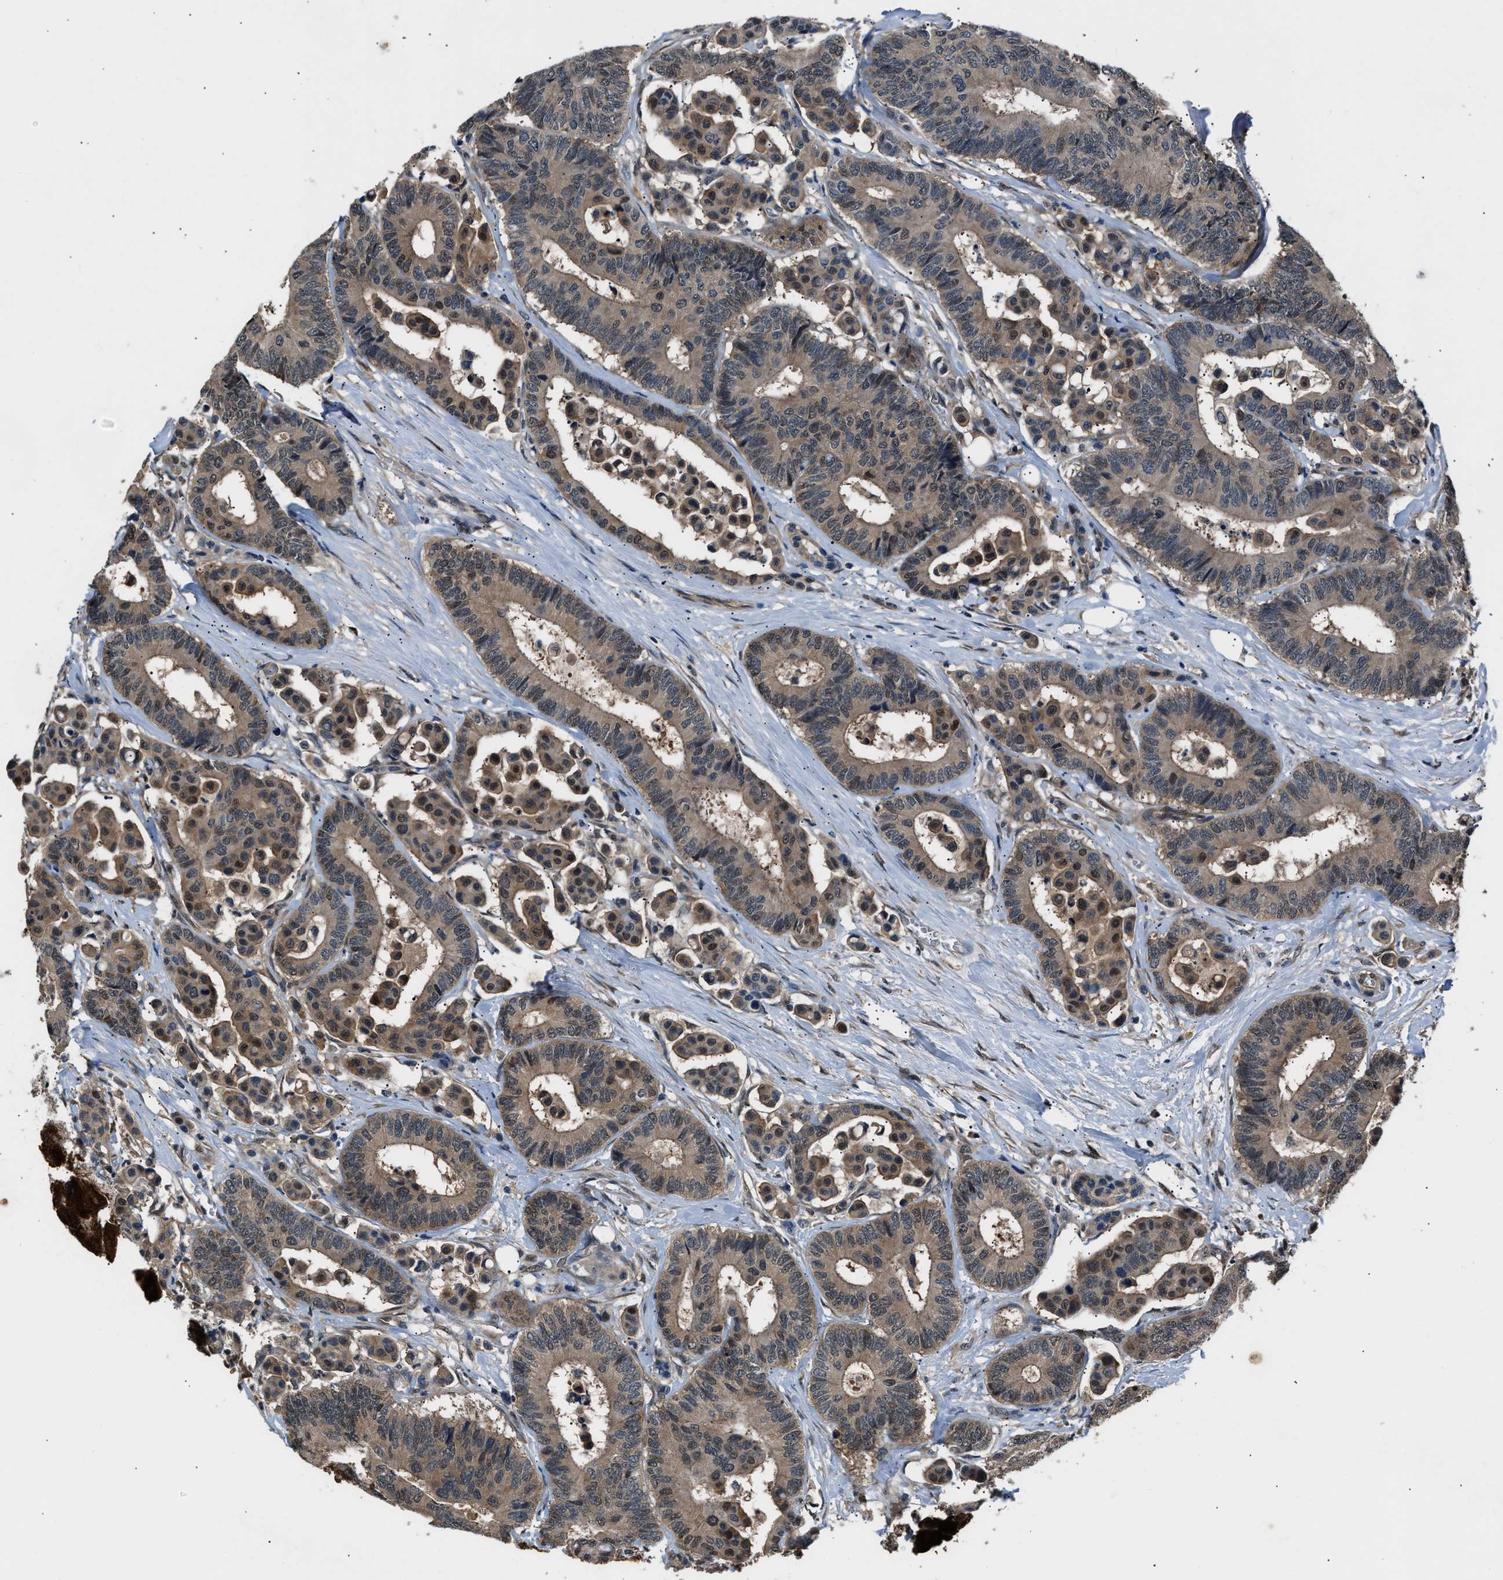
{"staining": {"intensity": "weak", "quantity": "25%-75%", "location": "cytoplasmic/membranous"}, "tissue": "colorectal cancer", "cell_type": "Tumor cells", "image_type": "cancer", "snomed": [{"axis": "morphology", "description": "Normal tissue, NOS"}, {"axis": "morphology", "description": "Adenocarcinoma, NOS"}, {"axis": "topography", "description": "Colon"}], "caption": "Immunohistochemistry of human adenocarcinoma (colorectal) exhibits low levels of weak cytoplasmic/membranous expression in about 25%-75% of tumor cells.", "gene": "TP53I3", "patient": {"sex": "male", "age": 82}}